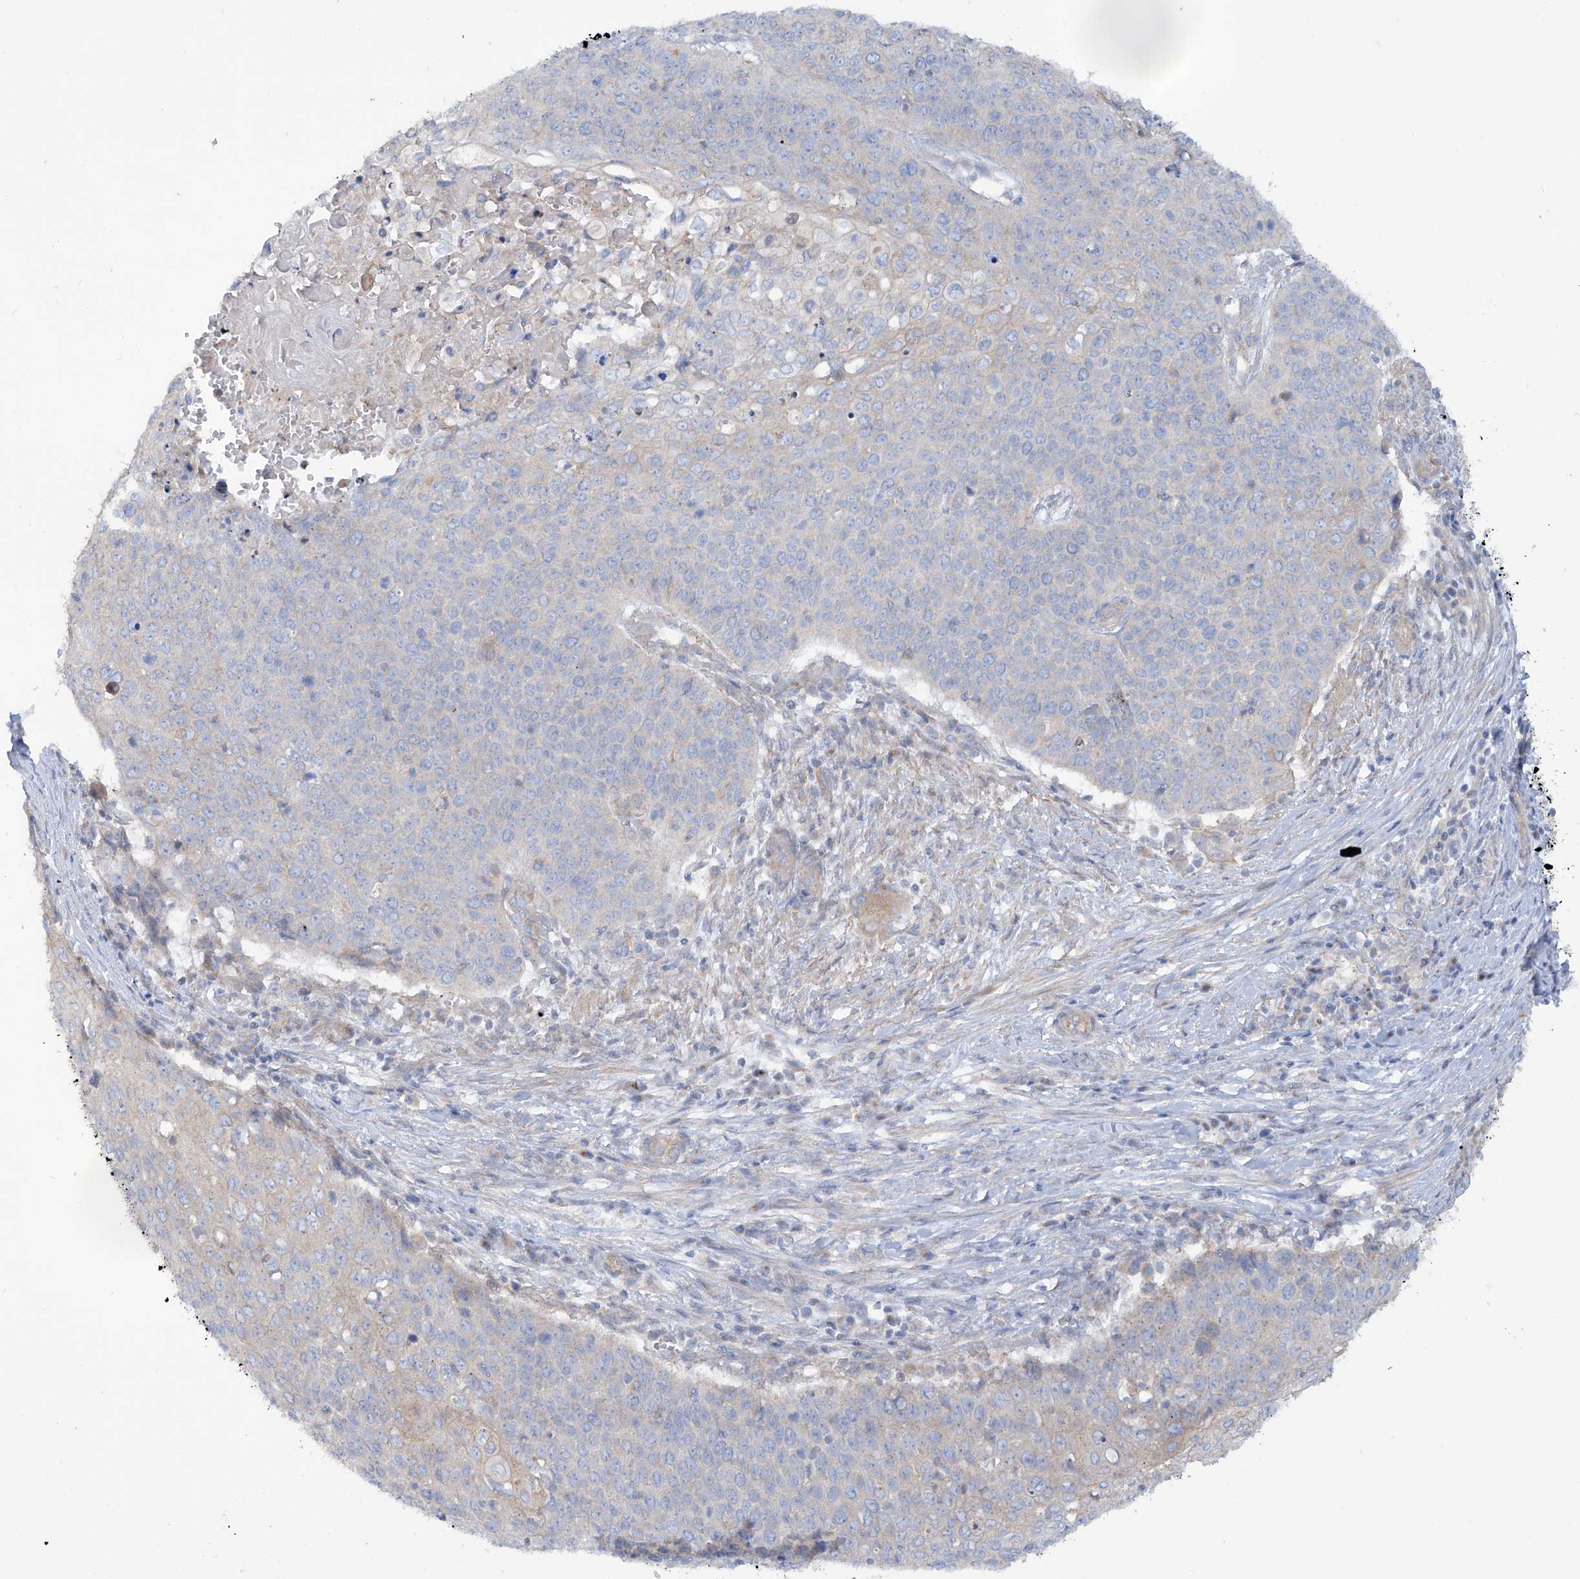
{"staining": {"intensity": "negative", "quantity": "none", "location": "none"}, "tissue": "cervical cancer", "cell_type": "Tumor cells", "image_type": "cancer", "snomed": [{"axis": "morphology", "description": "Squamous cell carcinoma, NOS"}, {"axis": "topography", "description": "Cervix"}], "caption": "Tumor cells show no significant protein positivity in cervical cancer (squamous cell carcinoma). (Stains: DAB (3,3'-diaminobenzidine) IHC with hematoxylin counter stain, Microscopy: brightfield microscopy at high magnification).", "gene": "TMEM209", "patient": {"sex": "female", "age": 39}}